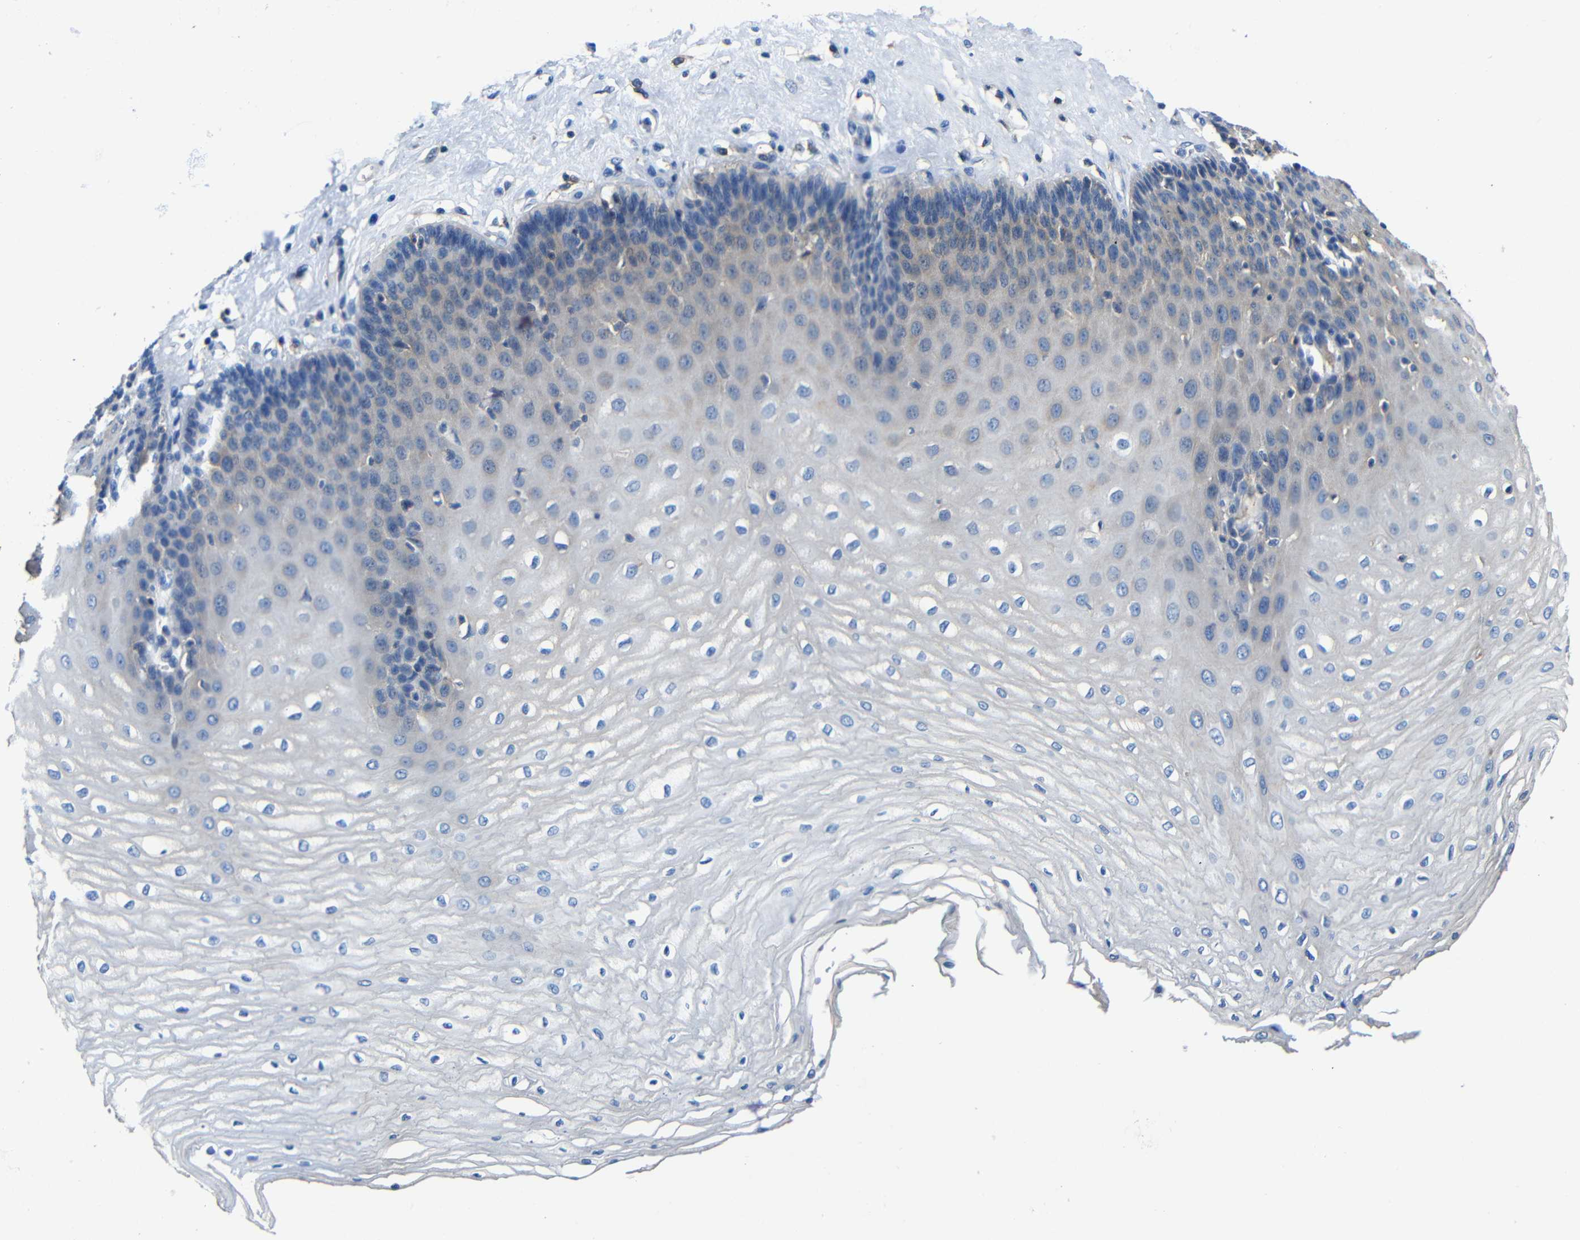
{"staining": {"intensity": "weak", "quantity": "<25%", "location": "cytoplasmic/membranous"}, "tissue": "esophagus", "cell_type": "Squamous epithelial cells", "image_type": "normal", "snomed": [{"axis": "morphology", "description": "Normal tissue, NOS"}, {"axis": "morphology", "description": "Squamous cell carcinoma, NOS"}, {"axis": "topography", "description": "Esophagus"}], "caption": "DAB immunohistochemical staining of benign esophagus demonstrates no significant expression in squamous epithelial cells.", "gene": "GDI1", "patient": {"sex": "male", "age": 65}}